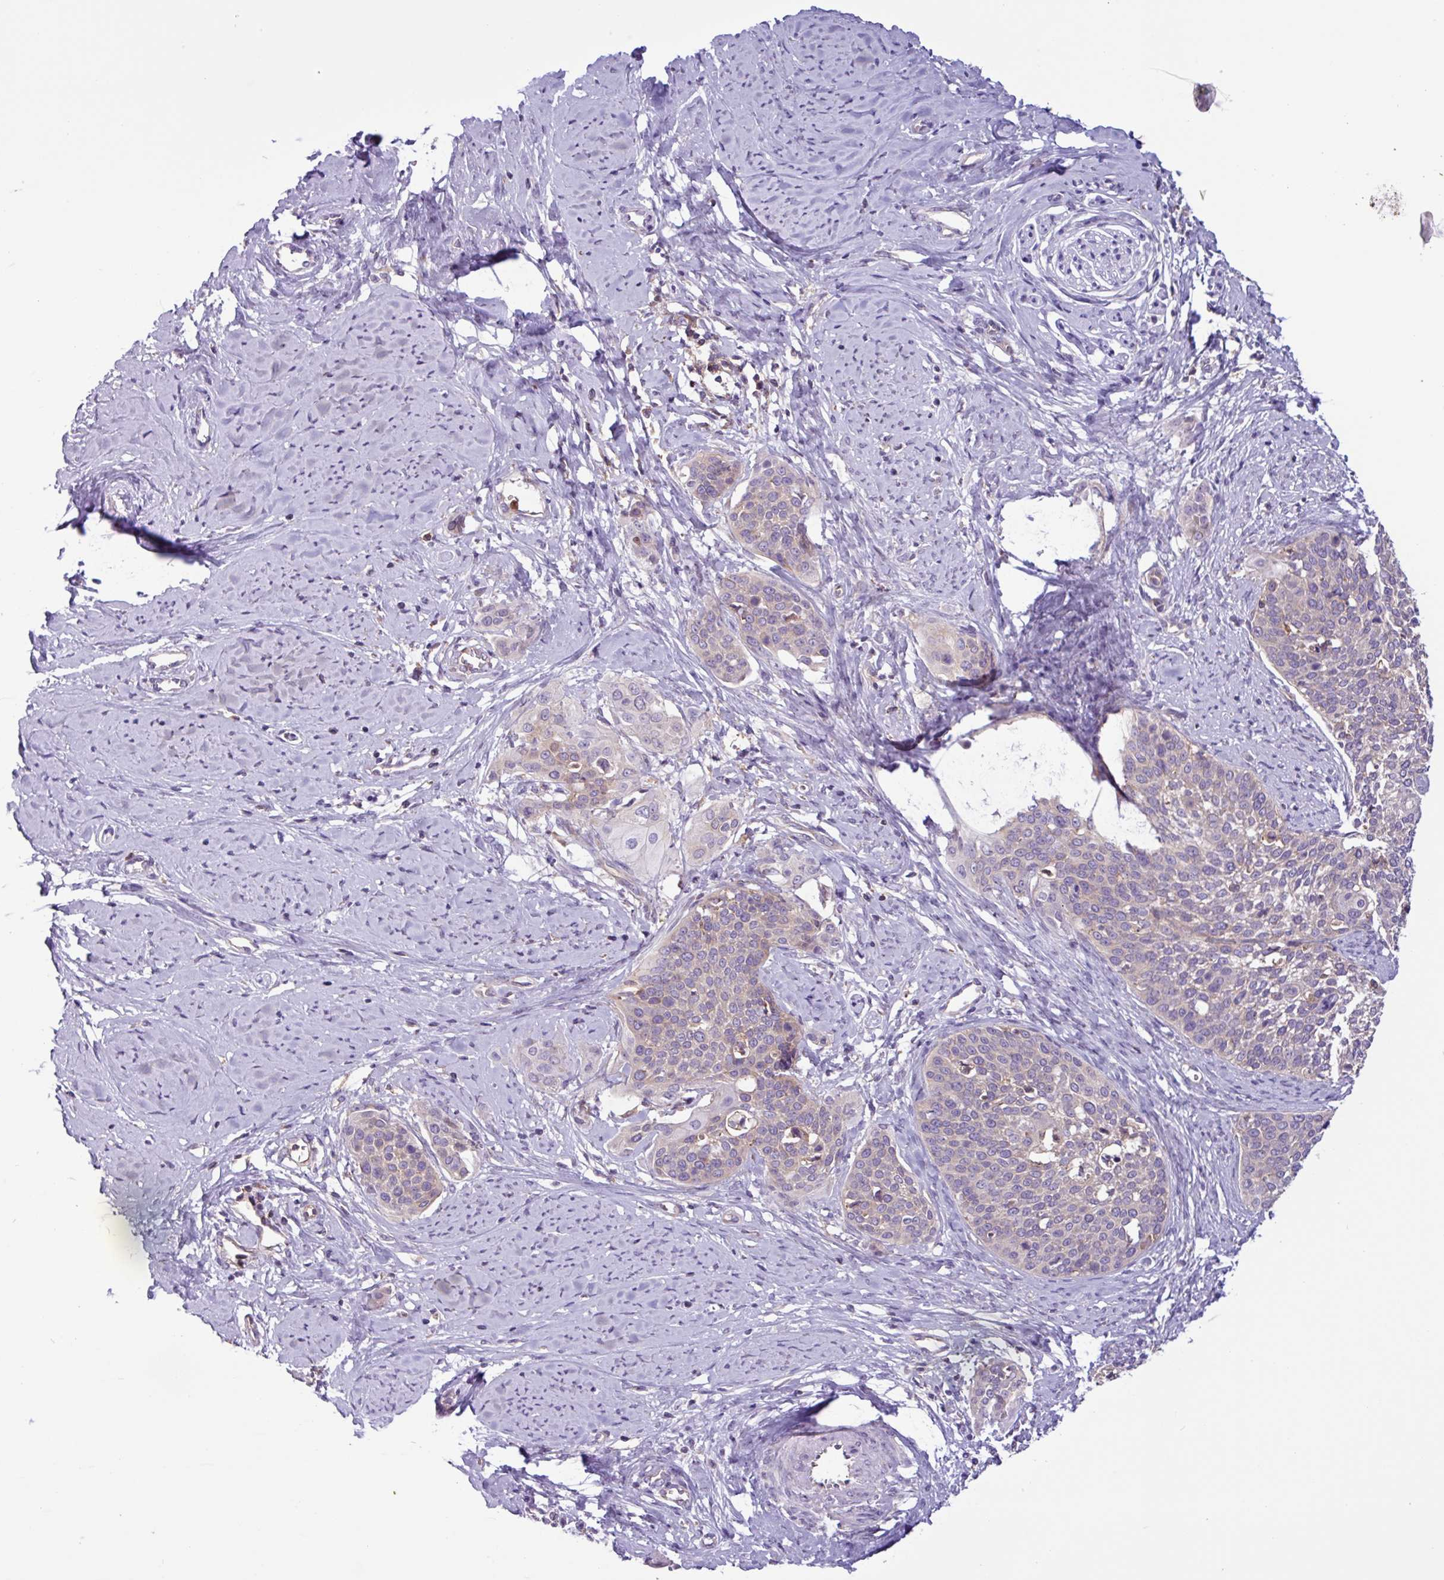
{"staining": {"intensity": "weak", "quantity": "<25%", "location": "cytoplasmic/membranous"}, "tissue": "cervical cancer", "cell_type": "Tumor cells", "image_type": "cancer", "snomed": [{"axis": "morphology", "description": "Squamous cell carcinoma, NOS"}, {"axis": "topography", "description": "Cervix"}], "caption": "This is an IHC micrograph of human cervical squamous cell carcinoma. There is no positivity in tumor cells.", "gene": "ACTR3", "patient": {"sex": "female", "age": 44}}